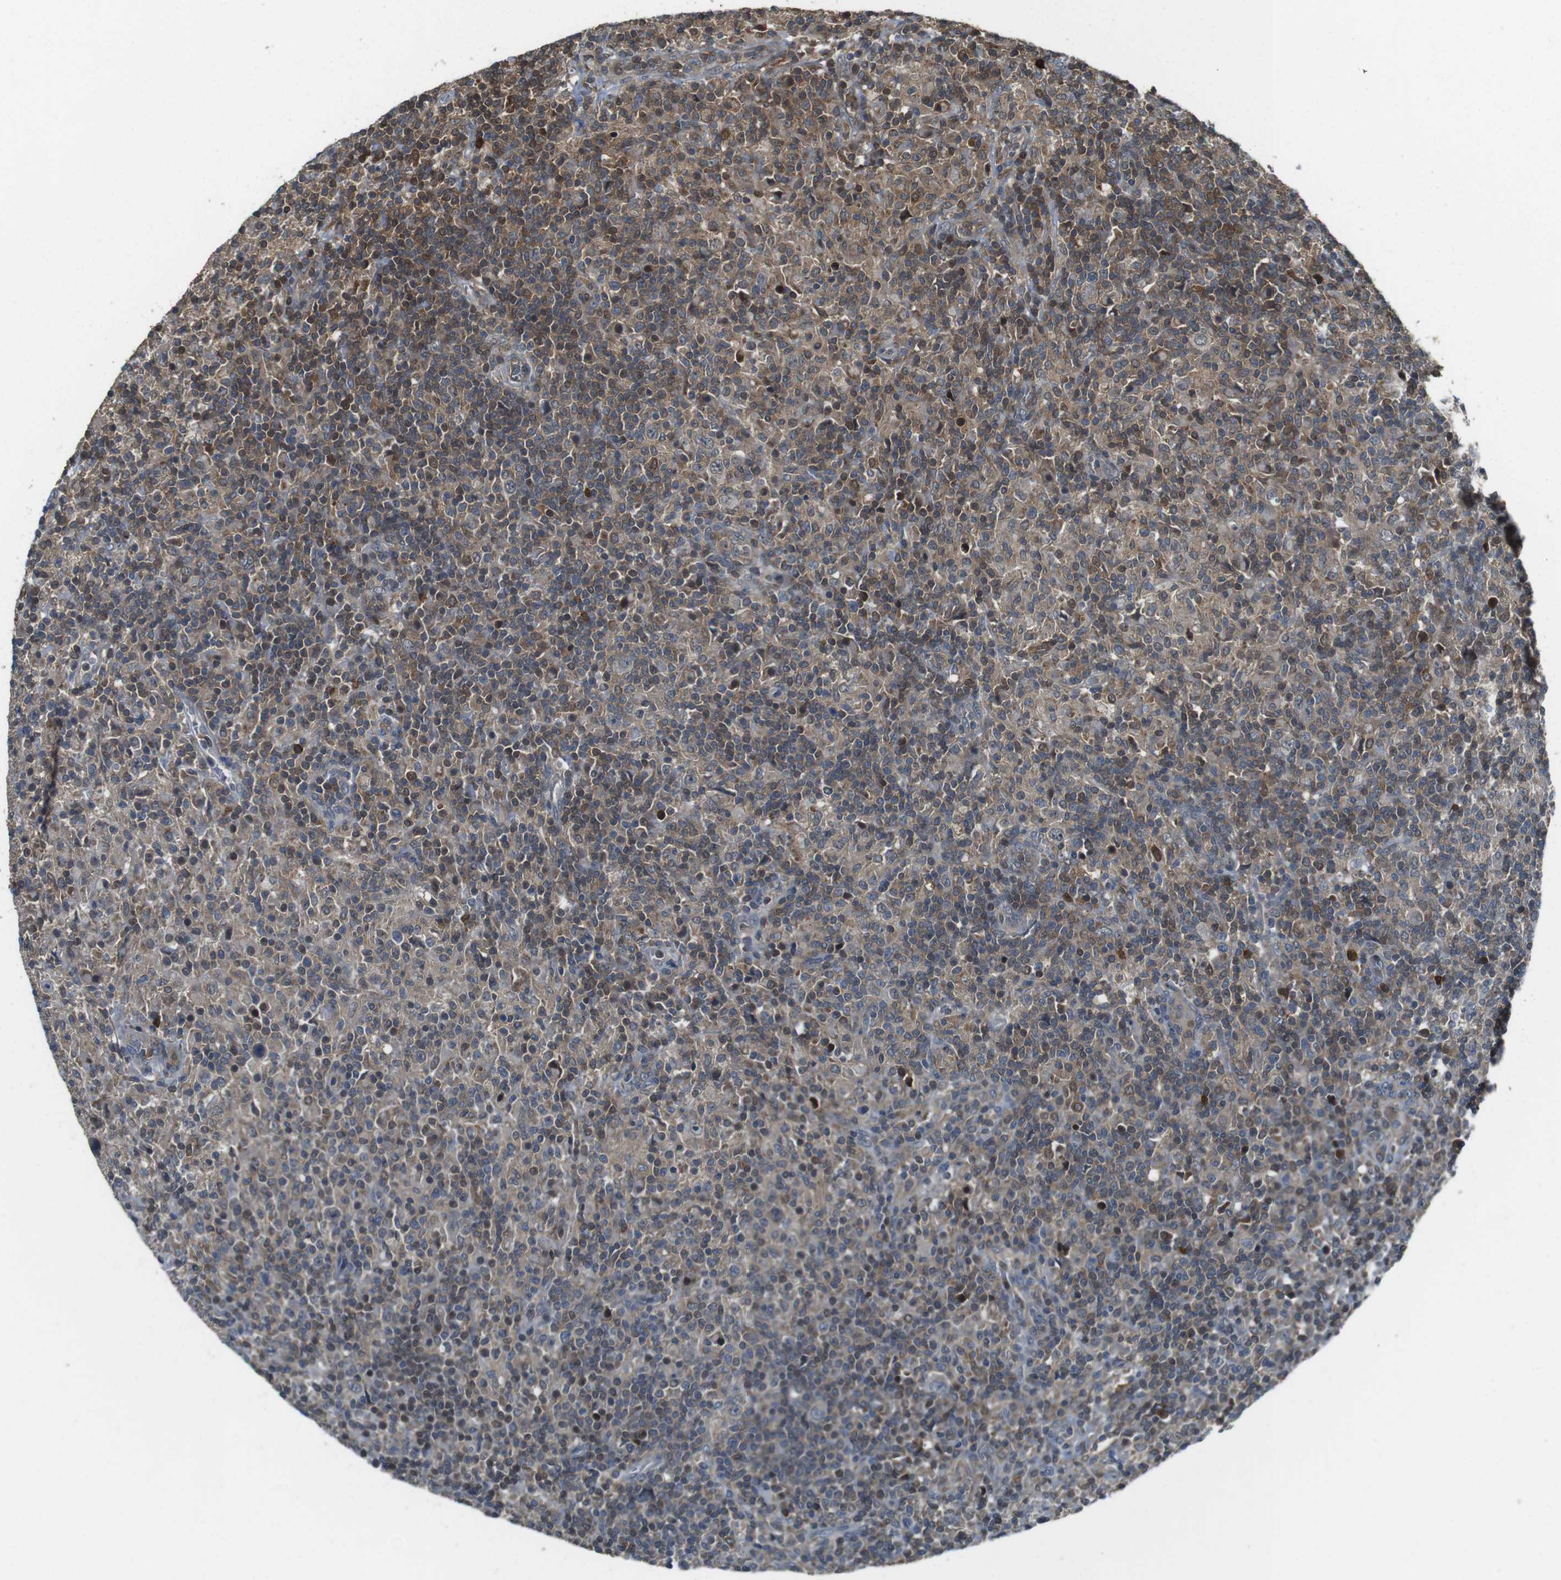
{"staining": {"intensity": "negative", "quantity": "none", "location": "none"}, "tissue": "lymphoma", "cell_type": "Tumor cells", "image_type": "cancer", "snomed": [{"axis": "morphology", "description": "Hodgkin's disease, NOS"}, {"axis": "topography", "description": "Lymph node"}], "caption": "The photomicrograph shows no significant positivity in tumor cells of Hodgkin's disease.", "gene": "LRRC3B", "patient": {"sex": "male", "age": 70}}